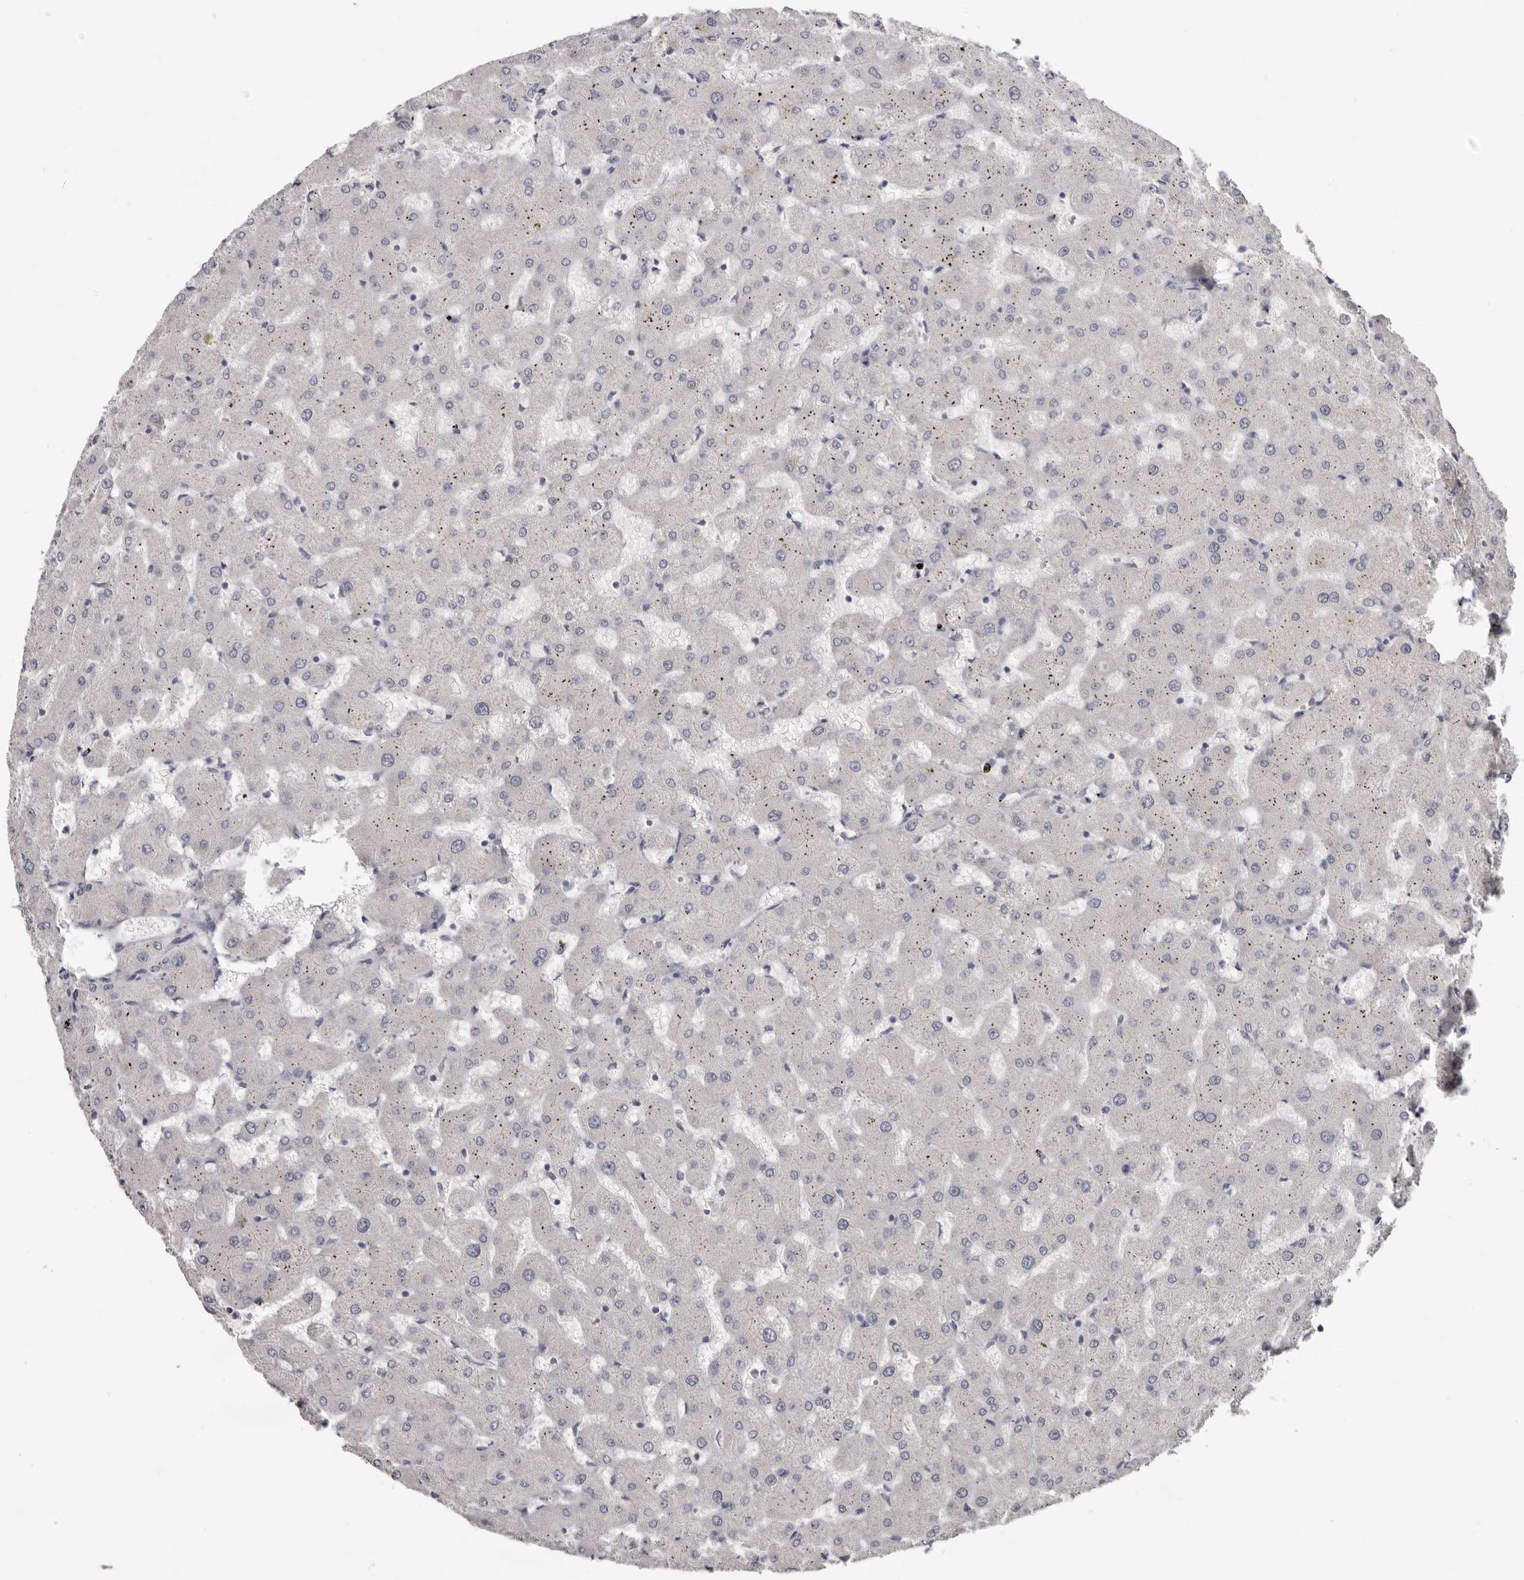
{"staining": {"intensity": "weak", "quantity": "<25%", "location": "cytoplasmic/membranous"}, "tissue": "liver", "cell_type": "Cholangiocytes", "image_type": "normal", "snomed": [{"axis": "morphology", "description": "Normal tissue, NOS"}, {"axis": "topography", "description": "Liver"}], "caption": "IHC image of benign liver: liver stained with DAB exhibits no significant protein expression in cholangiocytes. The staining was performed using DAB to visualize the protein expression in brown, while the nuclei were stained in blue with hematoxylin (Magnification: 20x).", "gene": "CGN", "patient": {"sex": "female", "age": 63}}